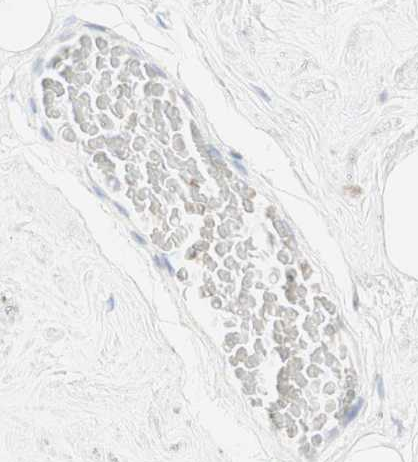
{"staining": {"intensity": "negative", "quantity": "none", "location": "none"}, "tissue": "breast", "cell_type": "Adipocytes", "image_type": "normal", "snomed": [{"axis": "morphology", "description": "Normal tissue, NOS"}, {"axis": "topography", "description": "Breast"}], "caption": "This image is of benign breast stained with immunohistochemistry (IHC) to label a protein in brown with the nuclei are counter-stained blue. There is no staining in adipocytes.", "gene": "MDK", "patient": {"sex": "female", "age": 75}}